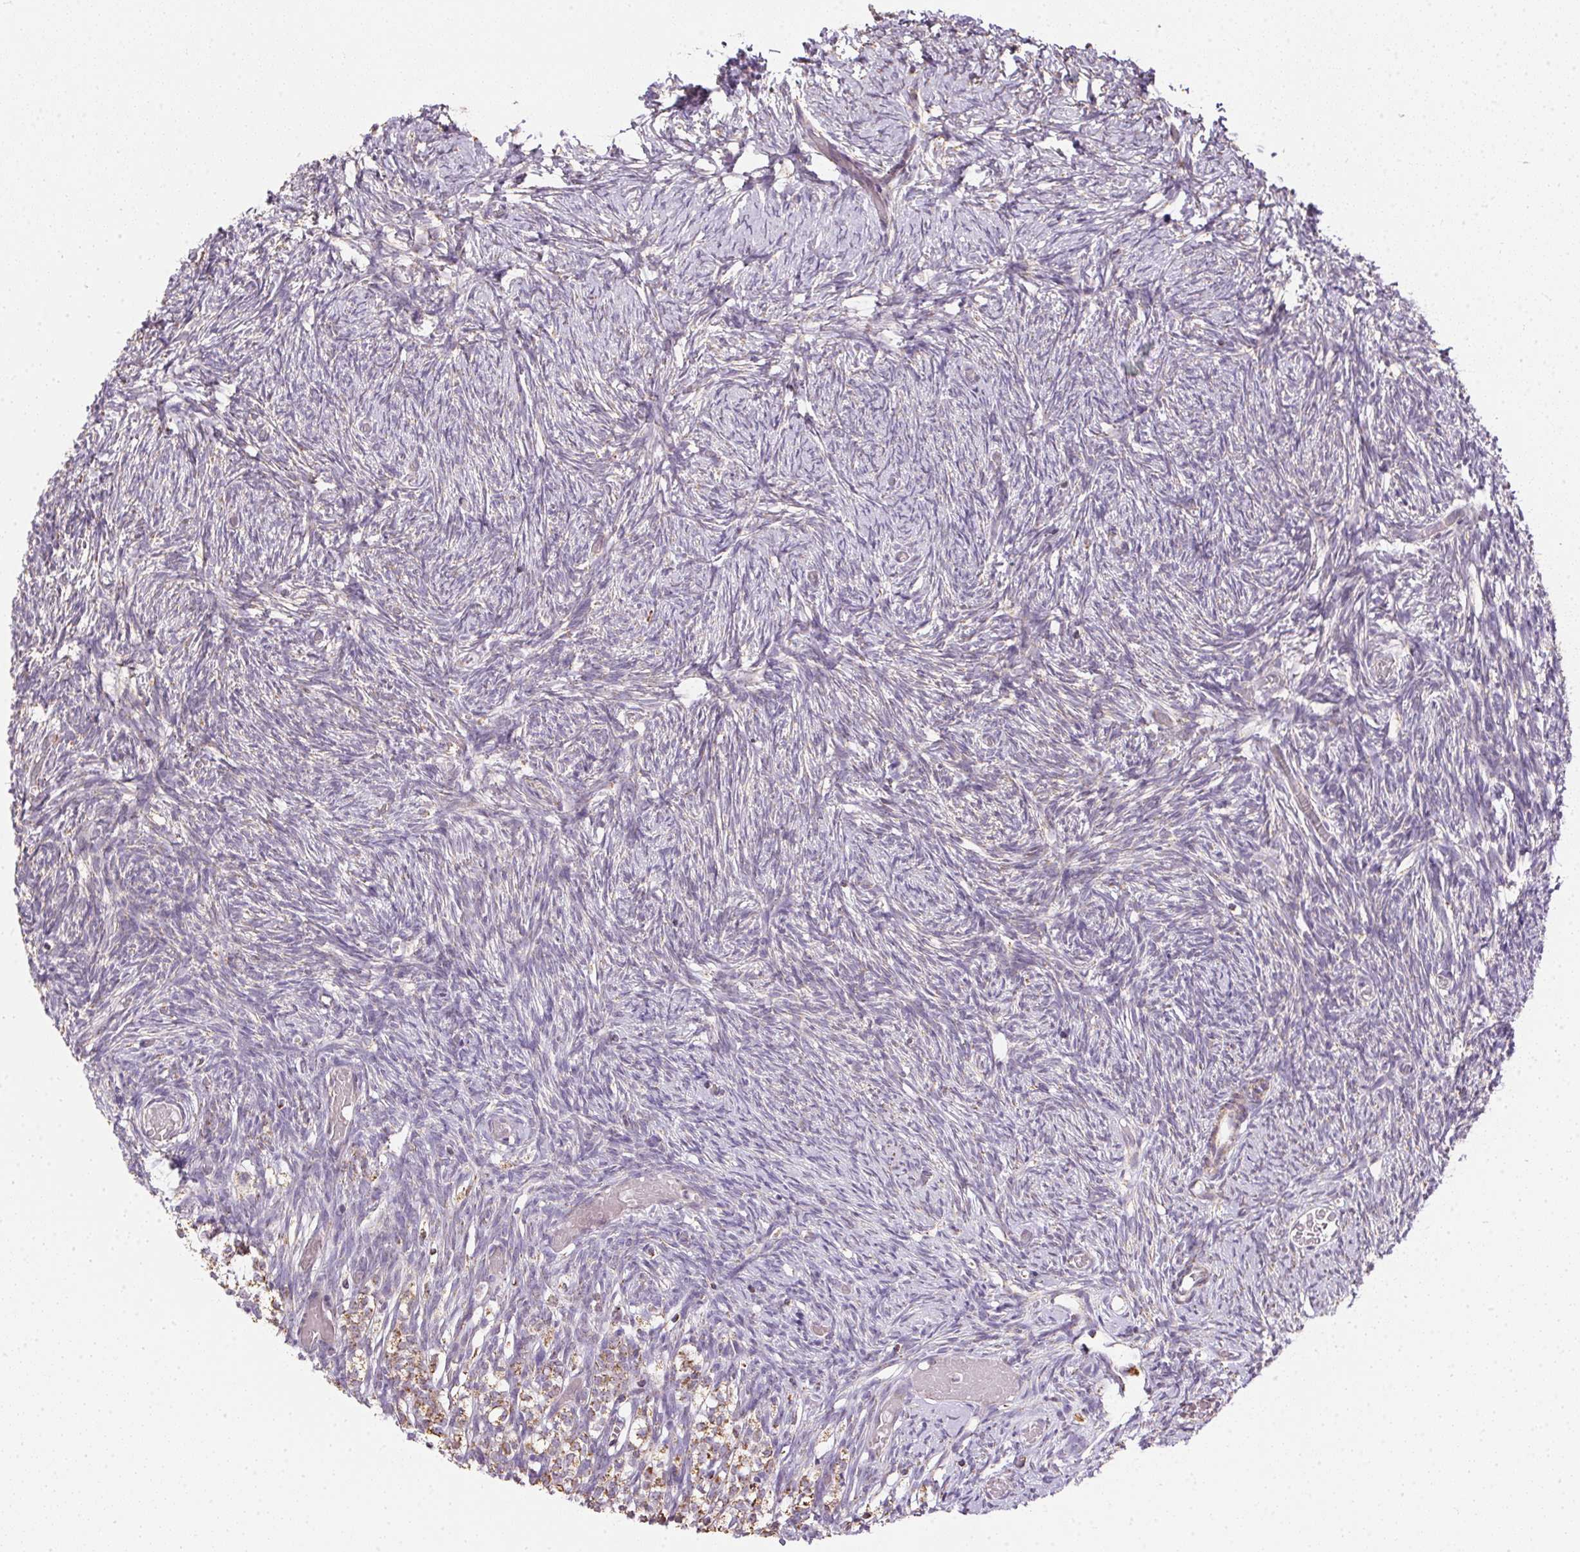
{"staining": {"intensity": "negative", "quantity": "none", "location": "none"}, "tissue": "ovary", "cell_type": "Ovarian stroma cells", "image_type": "normal", "snomed": [{"axis": "morphology", "description": "Normal tissue, NOS"}, {"axis": "topography", "description": "Ovary"}], "caption": "IHC of normal ovary reveals no staining in ovarian stroma cells.", "gene": "MAPK11", "patient": {"sex": "female", "age": 39}}